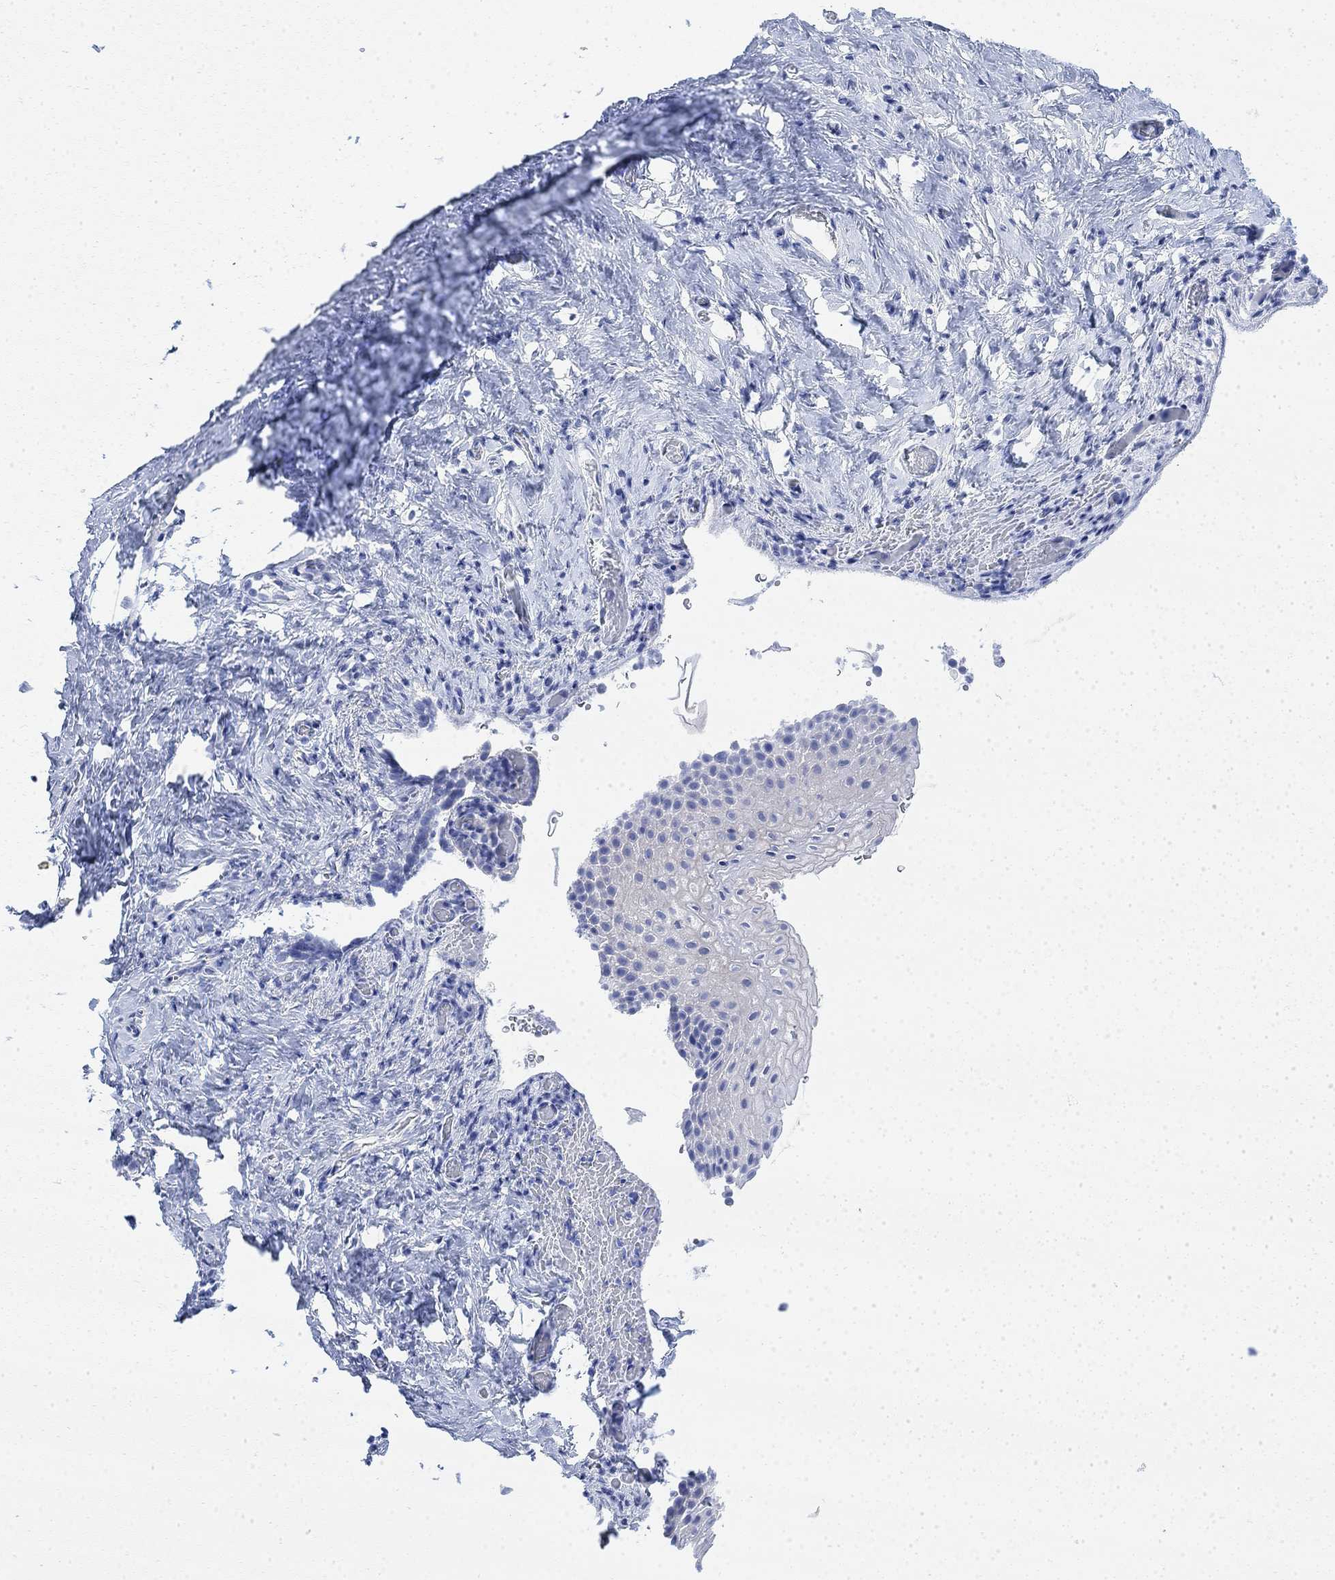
{"staining": {"intensity": "negative", "quantity": "none", "location": "none"}, "tissue": "vagina", "cell_type": "Squamous epithelial cells", "image_type": "normal", "snomed": [{"axis": "morphology", "description": "Normal tissue, NOS"}, {"axis": "topography", "description": "Vagina"}], "caption": "Squamous epithelial cells show no significant staining in normal vagina. (DAB (3,3'-diaminobenzidine) immunohistochemistry (IHC) with hematoxylin counter stain).", "gene": "TLDC2", "patient": {"sex": "female", "age": 53}}